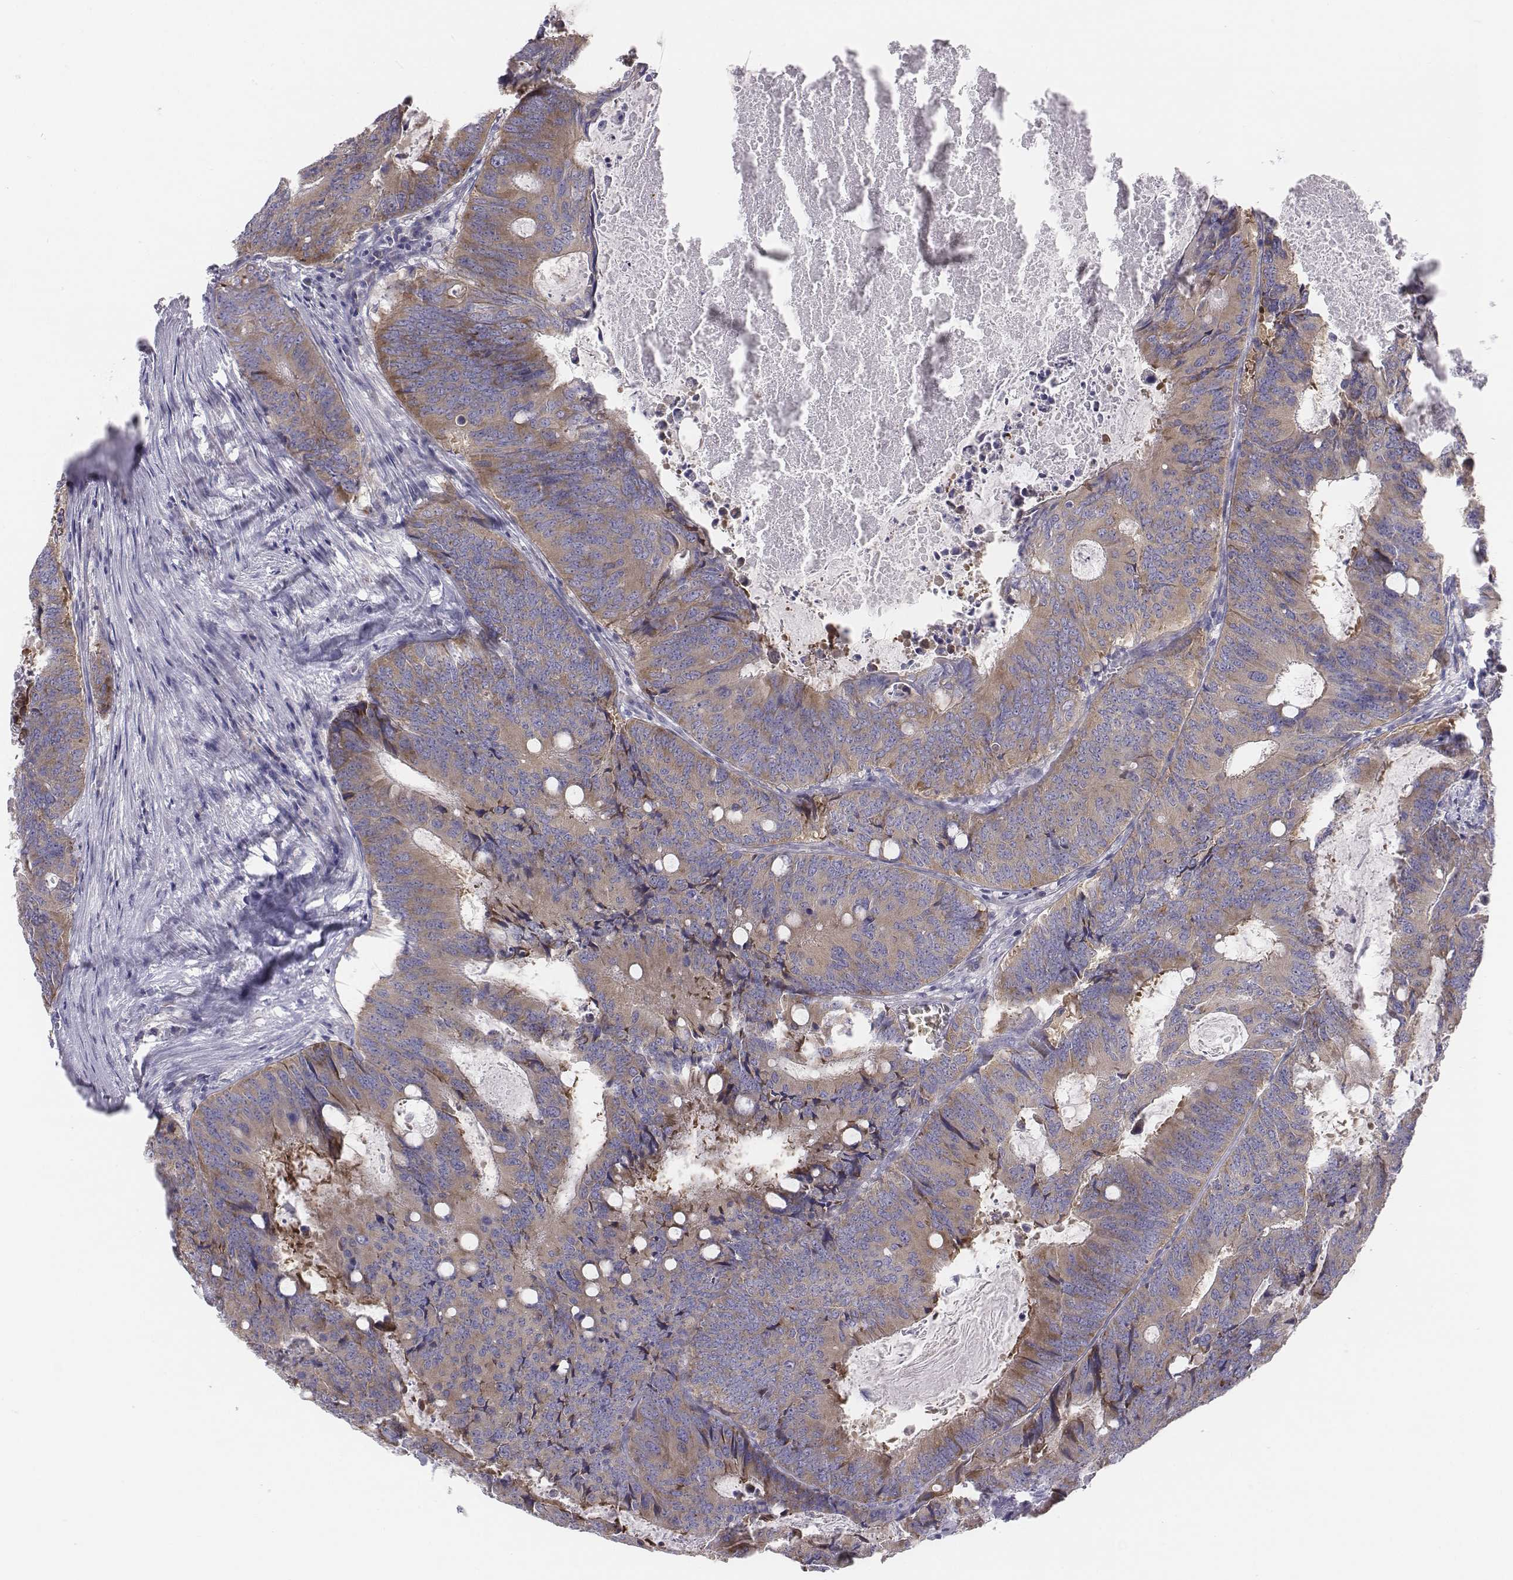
{"staining": {"intensity": "weak", "quantity": ">75%", "location": "cytoplasmic/membranous"}, "tissue": "colorectal cancer", "cell_type": "Tumor cells", "image_type": "cancer", "snomed": [{"axis": "morphology", "description": "Adenocarcinoma, NOS"}, {"axis": "topography", "description": "Colon"}], "caption": "A brown stain labels weak cytoplasmic/membranous expression of a protein in adenocarcinoma (colorectal) tumor cells. Using DAB (brown) and hematoxylin (blue) stains, captured at high magnification using brightfield microscopy.", "gene": "CHST14", "patient": {"sex": "male", "age": 67}}